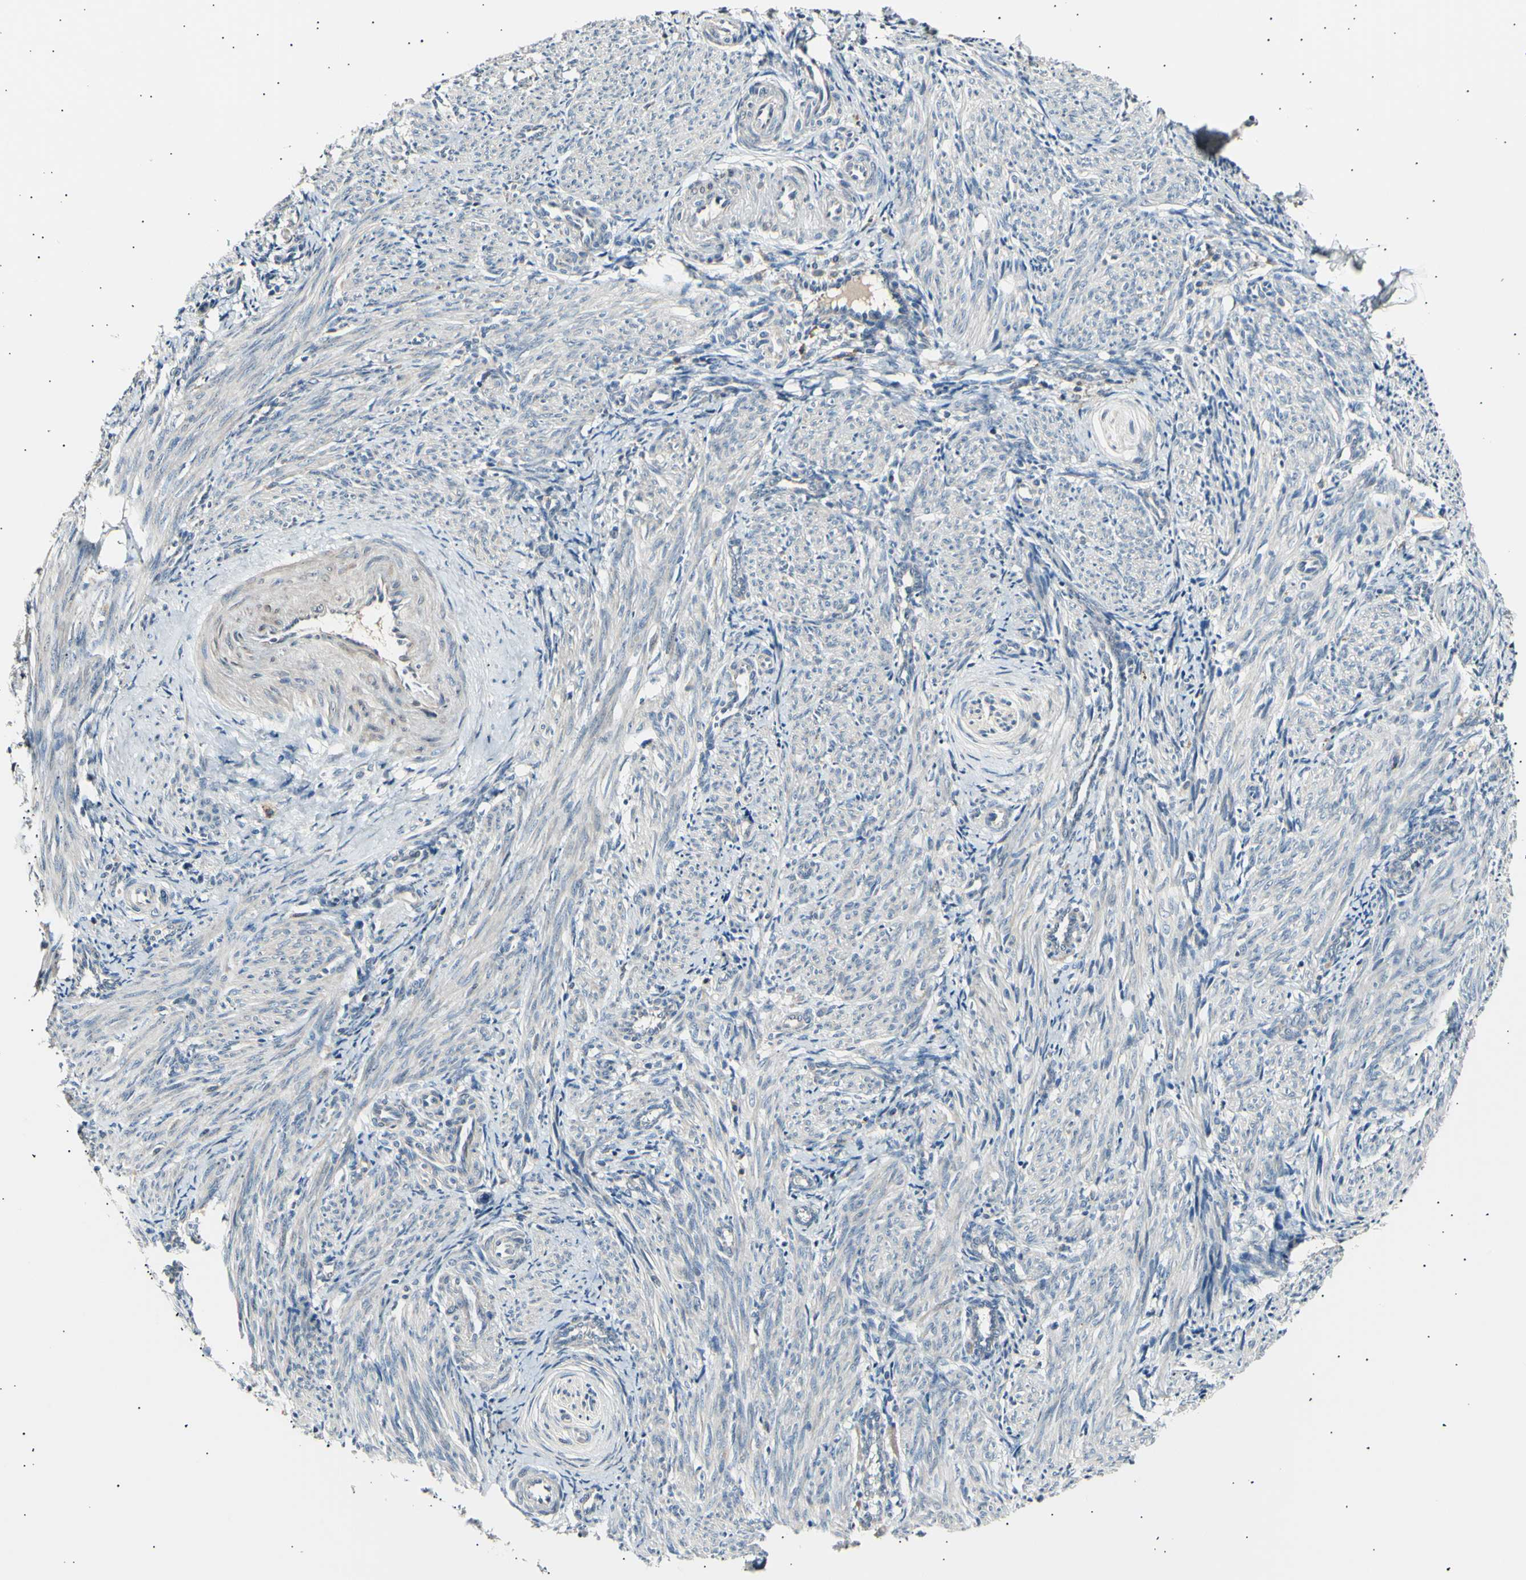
{"staining": {"intensity": "weak", "quantity": ">75%", "location": "cytoplasmic/membranous"}, "tissue": "smooth muscle", "cell_type": "Smooth muscle cells", "image_type": "normal", "snomed": [{"axis": "morphology", "description": "Normal tissue, NOS"}, {"axis": "topography", "description": "Endometrium"}], "caption": "A micrograph of human smooth muscle stained for a protein demonstrates weak cytoplasmic/membranous brown staining in smooth muscle cells. (IHC, brightfield microscopy, high magnification).", "gene": "ITGA6", "patient": {"sex": "female", "age": 33}}